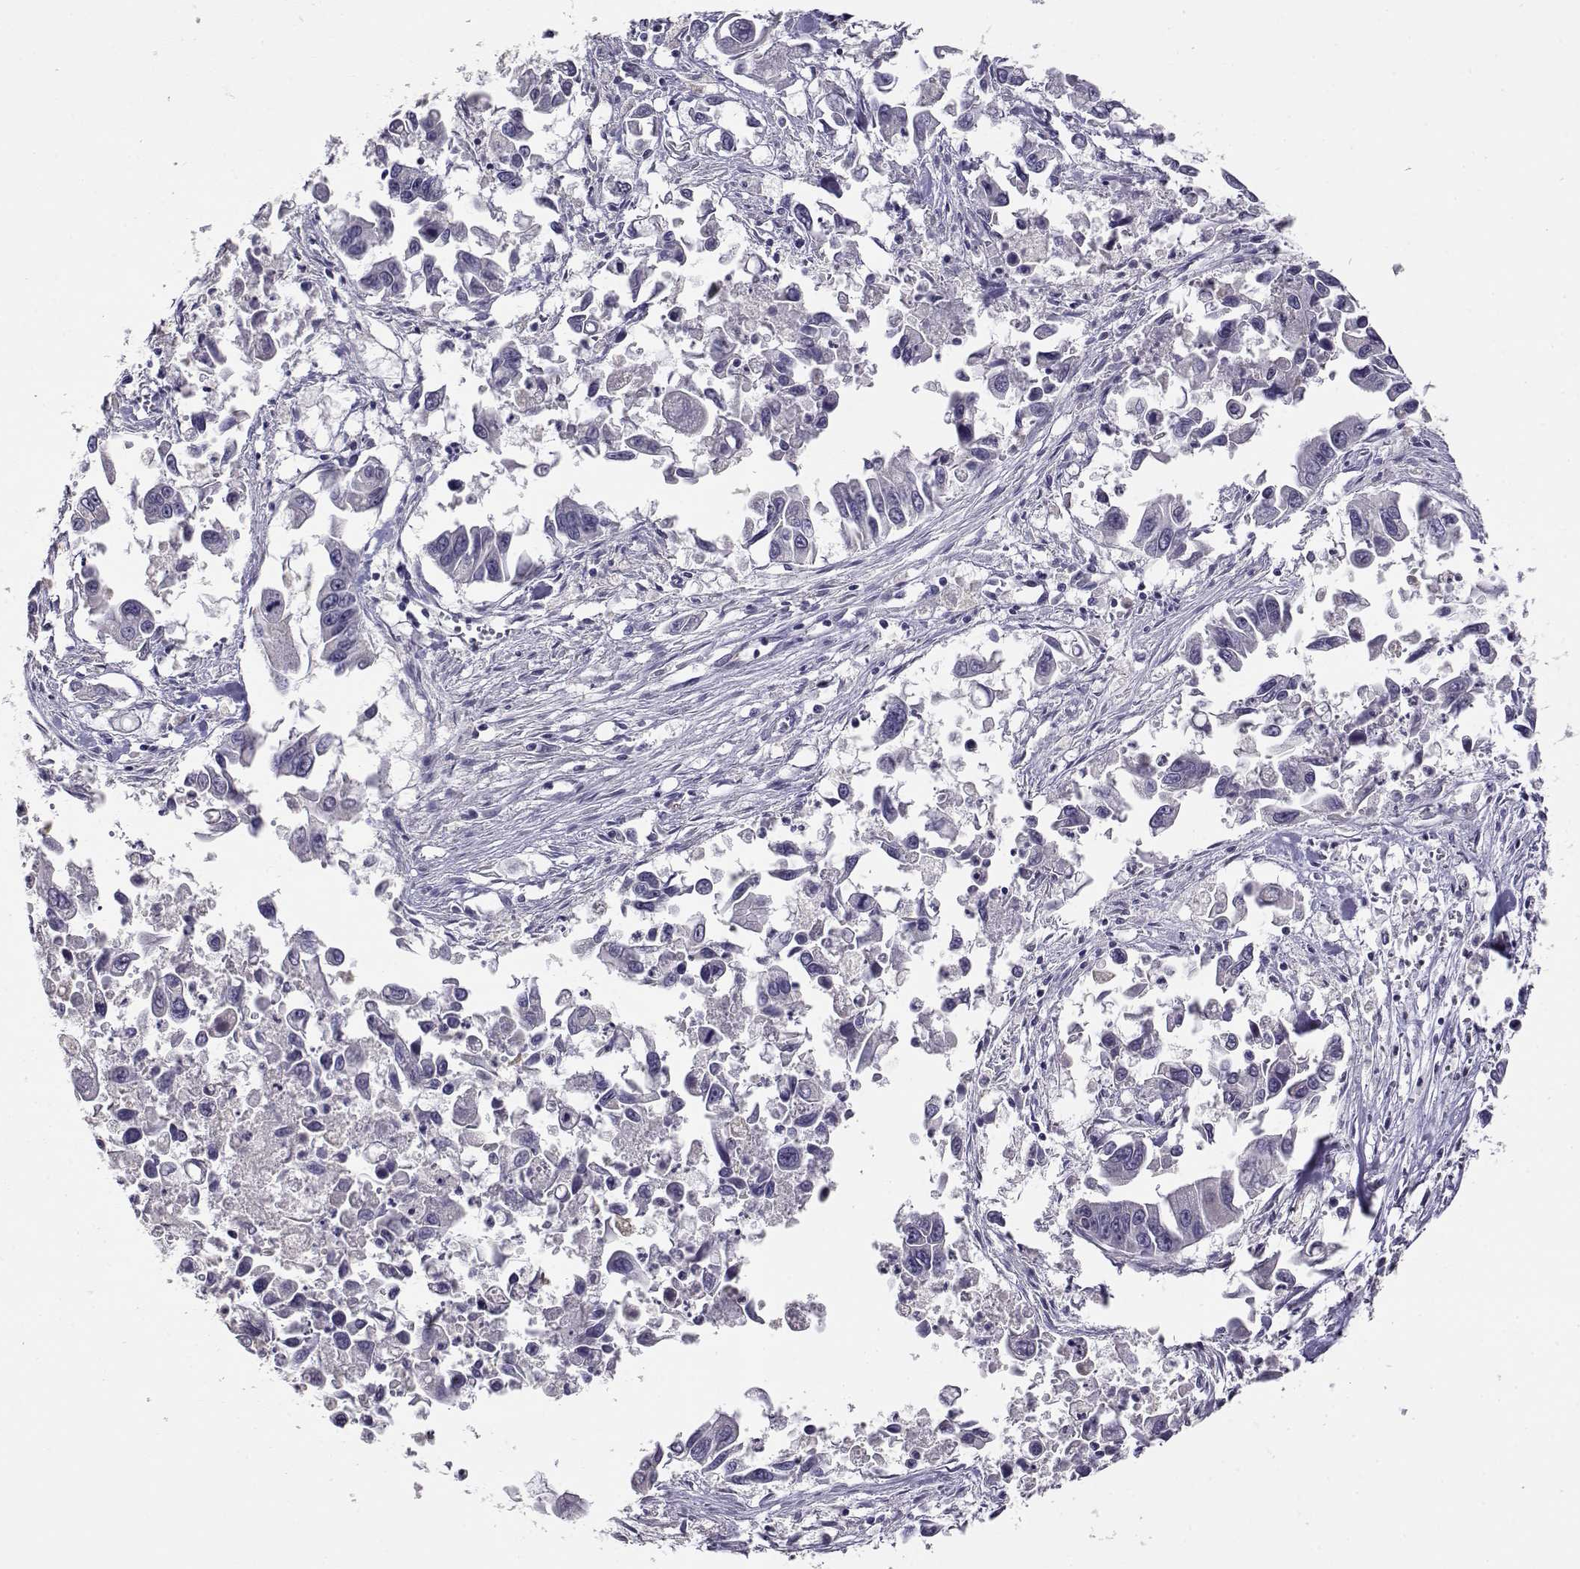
{"staining": {"intensity": "negative", "quantity": "none", "location": "none"}, "tissue": "pancreatic cancer", "cell_type": "Tumor cells", "image_type": "cancer", "snomed": [{"axis": "morphology", "description": "Adenocarcinoma, NOS"}, {"axis": "topography", "description": "Pancreas"}], "caption": "This is an immunohistochemistry (IHC) photomicrograph of pancreatic adenocarcinoma. There is no positivity in tumor cells.", "gene": "RHOXF2", "patient": {"sex": "female", "age": 83}}